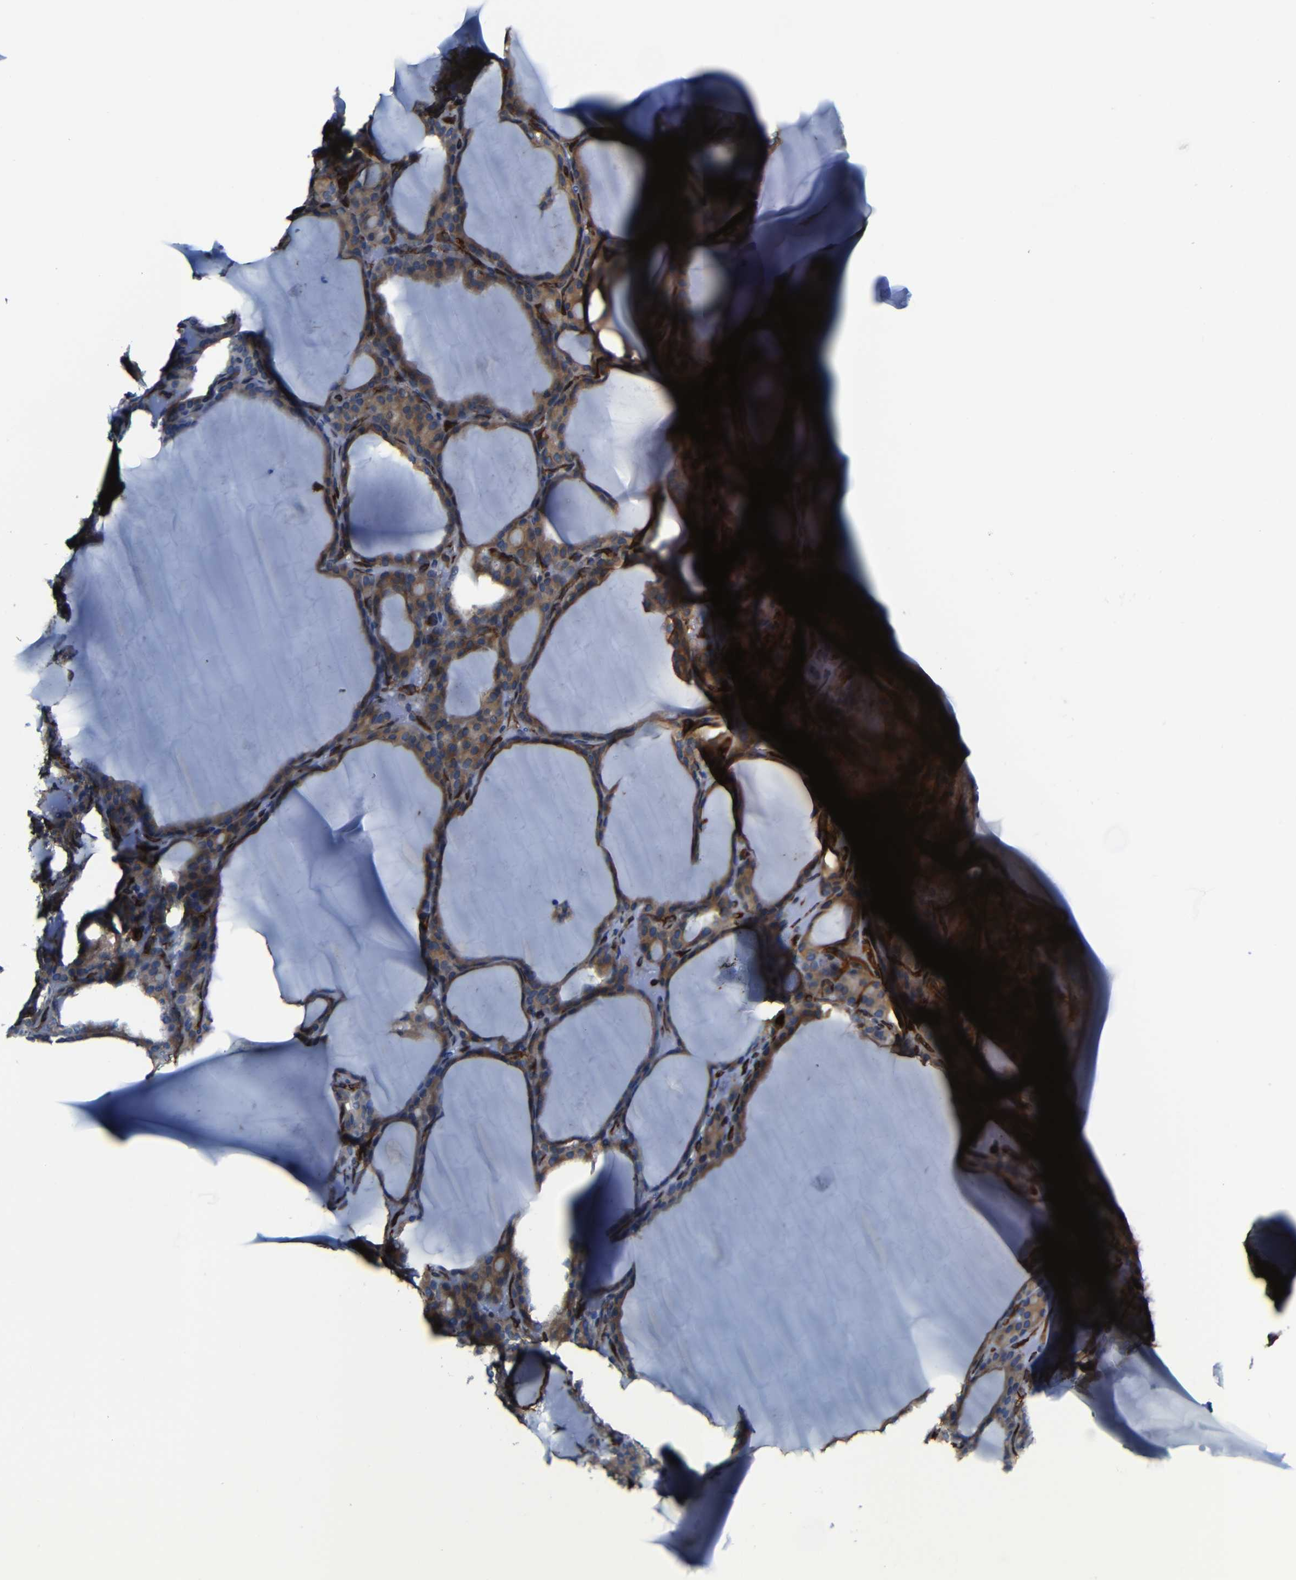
{"staining": {"intensity": "moderate", "quantity": ">75%", "location": "cytoplasmic/membranous"}, "tissue": "thyroid gland", "cell_type": "Glandular cells", "image_type": "normal", "snomed": [{"axis": "morphology", "description": "Normal tissue, NOS"}, {"axis": "topography", "description": "Thyroid gland"}], "caption": "The photomicrograph demonstrates staining of benign thyroid gland, revealing moderate cytoplasmic/membranous protein expression (brown color) within glandular cells.", "gene": "ARHGEF1", "patient": {"sex": "female", "age": 28}}